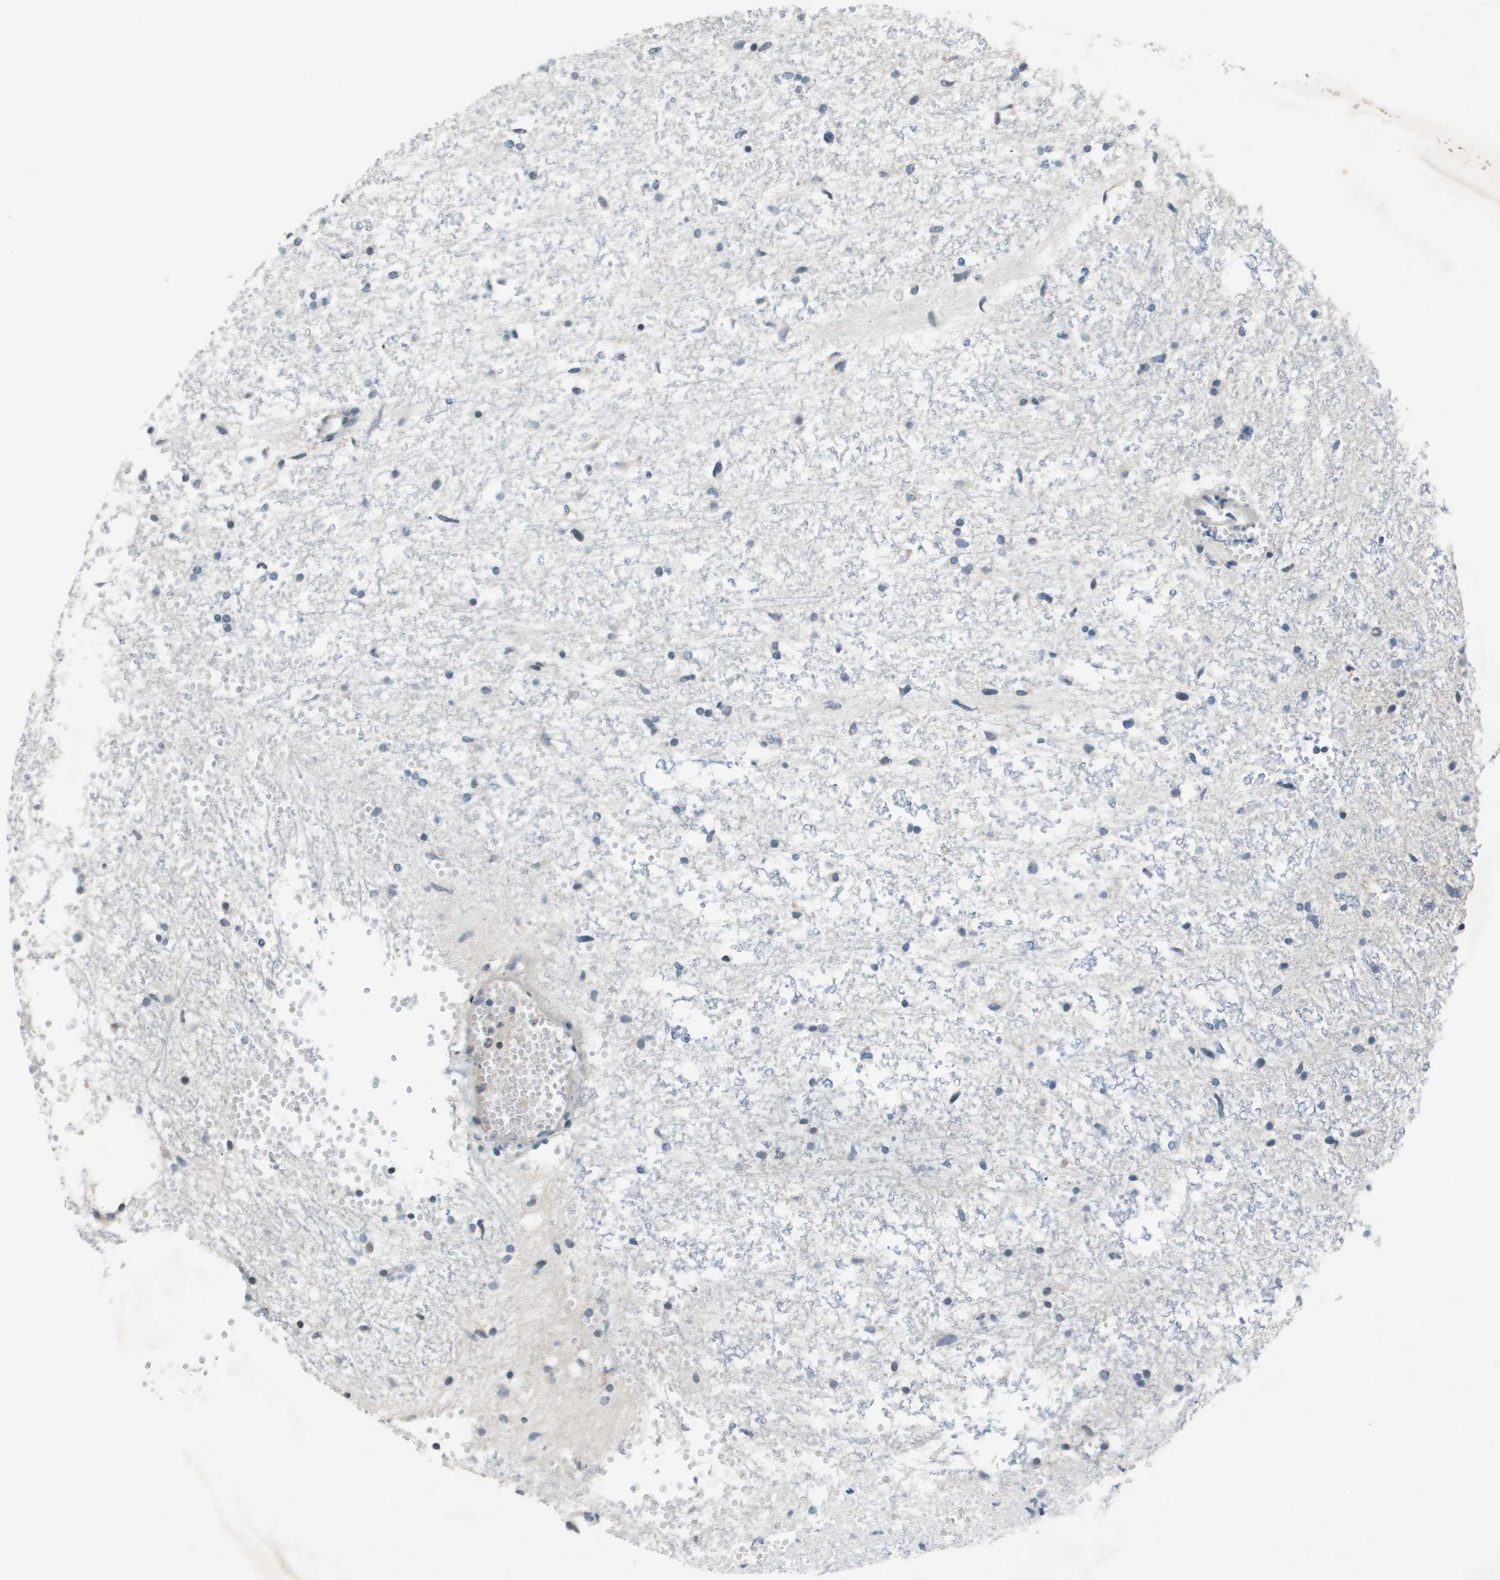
{"staining": {"intensity": "negative", "quantity": "none", "location": "none"}, "tissue": "glioma", "cell_type": "Tumor cells", "image_type": "cancer", "snomed": [{"axis": "morphology", "description": "Glioma, malignant, High grade"}, {"axis": "topography", "description": "Brain"}], "caption": "Glioma was stained to show a protein in brown. There is no significant positivity in tumor cells.", "gene": "CAPN11", "patient": {"sex": "female", "age": 59}}